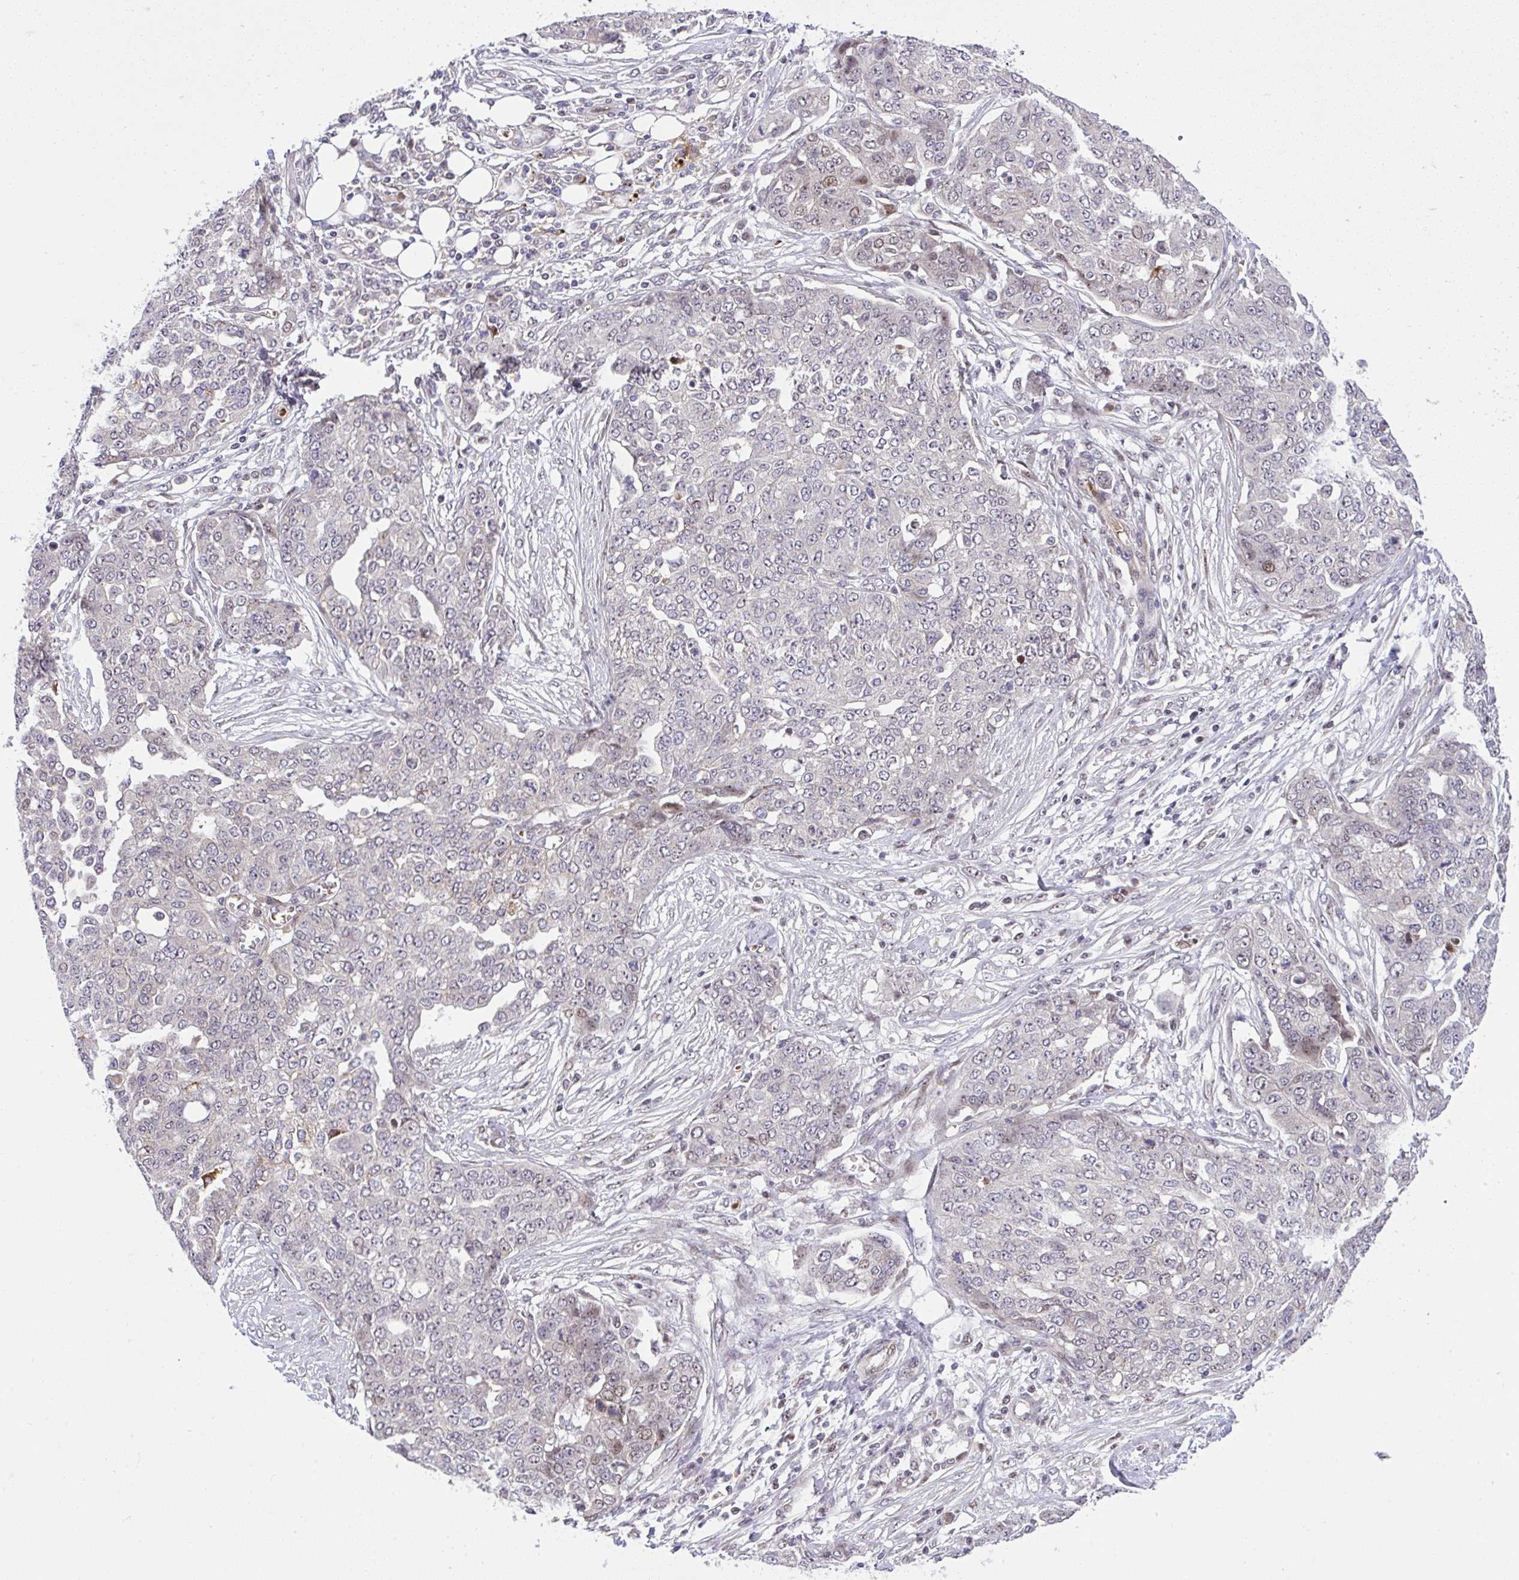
{"staining": {"intensity": "weak", "quantity": "<25%", "location": "nuclear"}, "tissue": "ovarian cancer", "cell_type": "Tumor cells", "image_type": "cancer", "snomed": [{"axis": "morphology", "description": "Cystadenocarcinoma, serous, NOS"}, {"axis": "topography", "description": "Soft tissue"}, {"axis": "topography", "description": "Ovary"}], "caption": "Immunohistochemistry (IHC) of human ovarian serous cystadenocarcinoma displays no positivity in tumor cells.", "gene": "CHIA", "patient": {"sex": "female", "age": 57}}